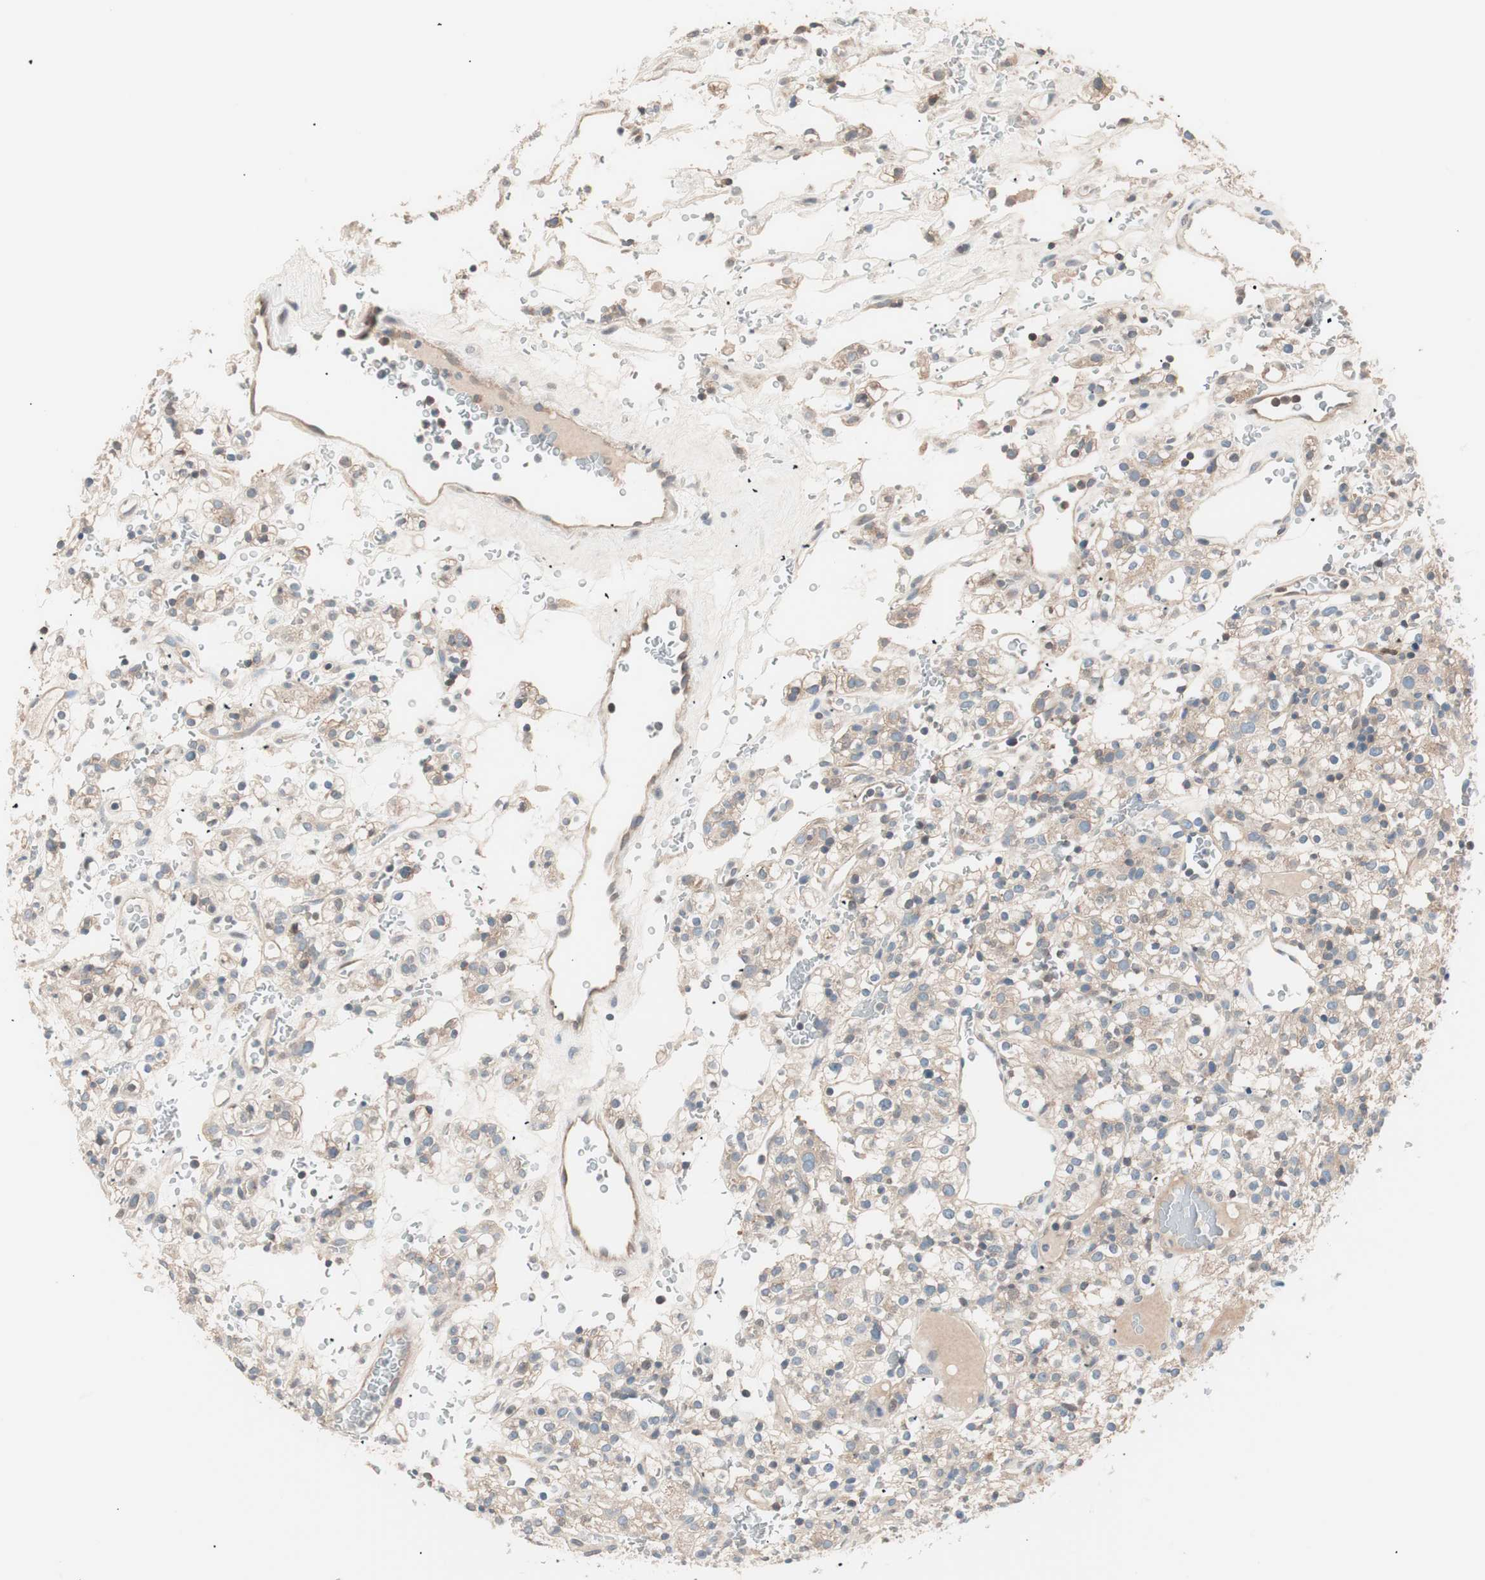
{"staining": {"intensity": "weak", "quantity": "<25%", "location": "cytoplasmic/membranous"}, "tissue": "renal cancer", "cell_type": "Tumor cells", "image_type": "cancer", "snomed": [{"axis": "morphology", "description": "Normal tissue, NOS"}, {"axis": "morphology", "description": "Adenocarcinoma, NOS"}, {"axis": "topography", "description": "Kidney"}], "caption": "An image of human renal adenocarcinoma is negative for staining in tumor cells.", "gene": "RAD54B", "patient": {"sex": "female", "age": 72}}